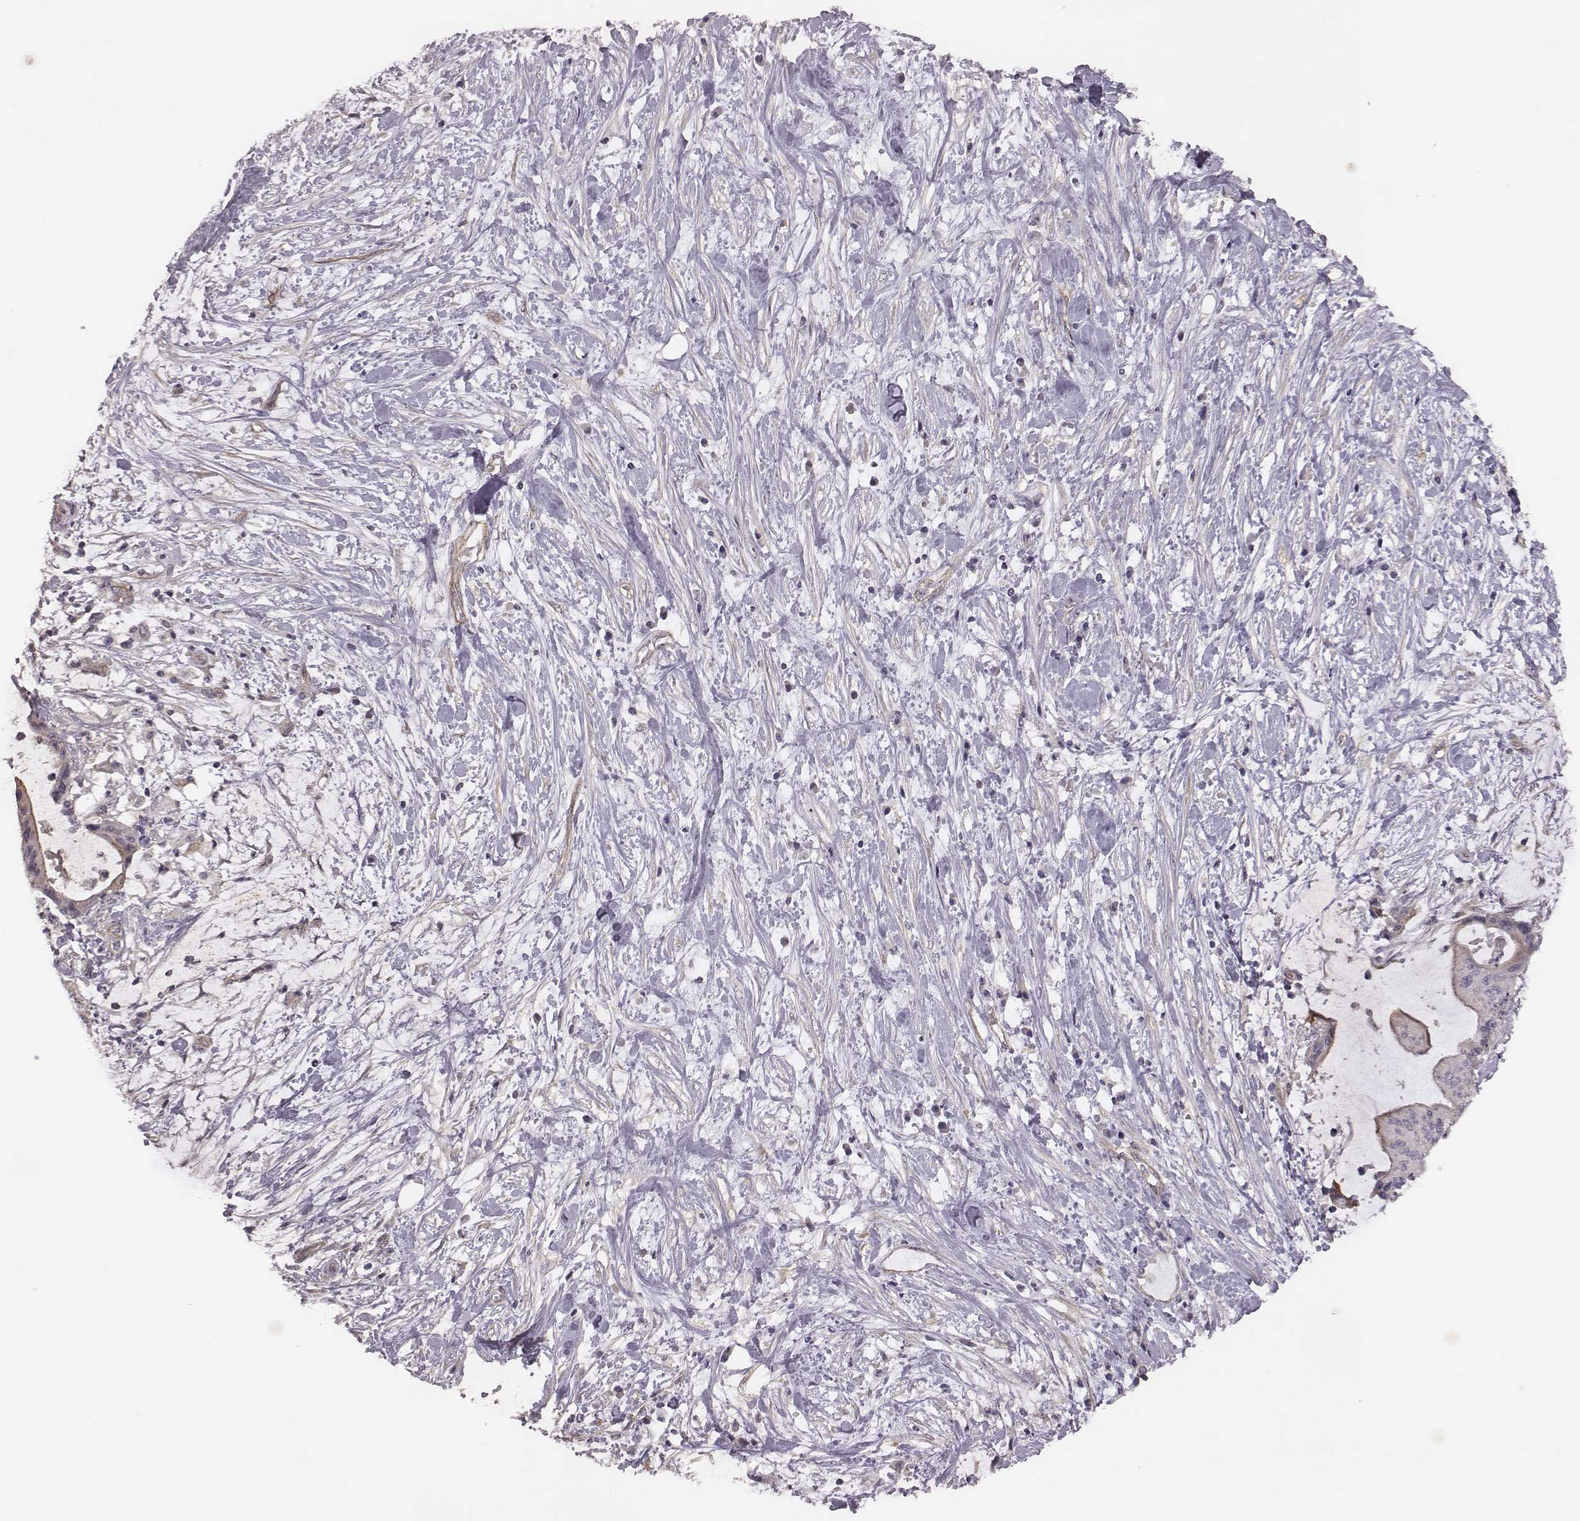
{"staining": {"intensity": "negative", "quantity": "none", "location": "none"}, "tissue": "liver cancer", "cell_type": "Tumor cells", "image_type": "cancer", "snomed": [{"axis": "morphology", "description": "Cholangiocarcinoma"}, {"axis": "topography", "description": "Liver"}], "caption": "This photomicrograph is of liver cancer (cholangiocarcinoma) stained with immunohistochemistry to label a protein in brown with the nuclei are counter-stained blue. There is no expression in tumor cells.", "gene": "SCARF1", "patient": {"sex": "female", "age": 73}}